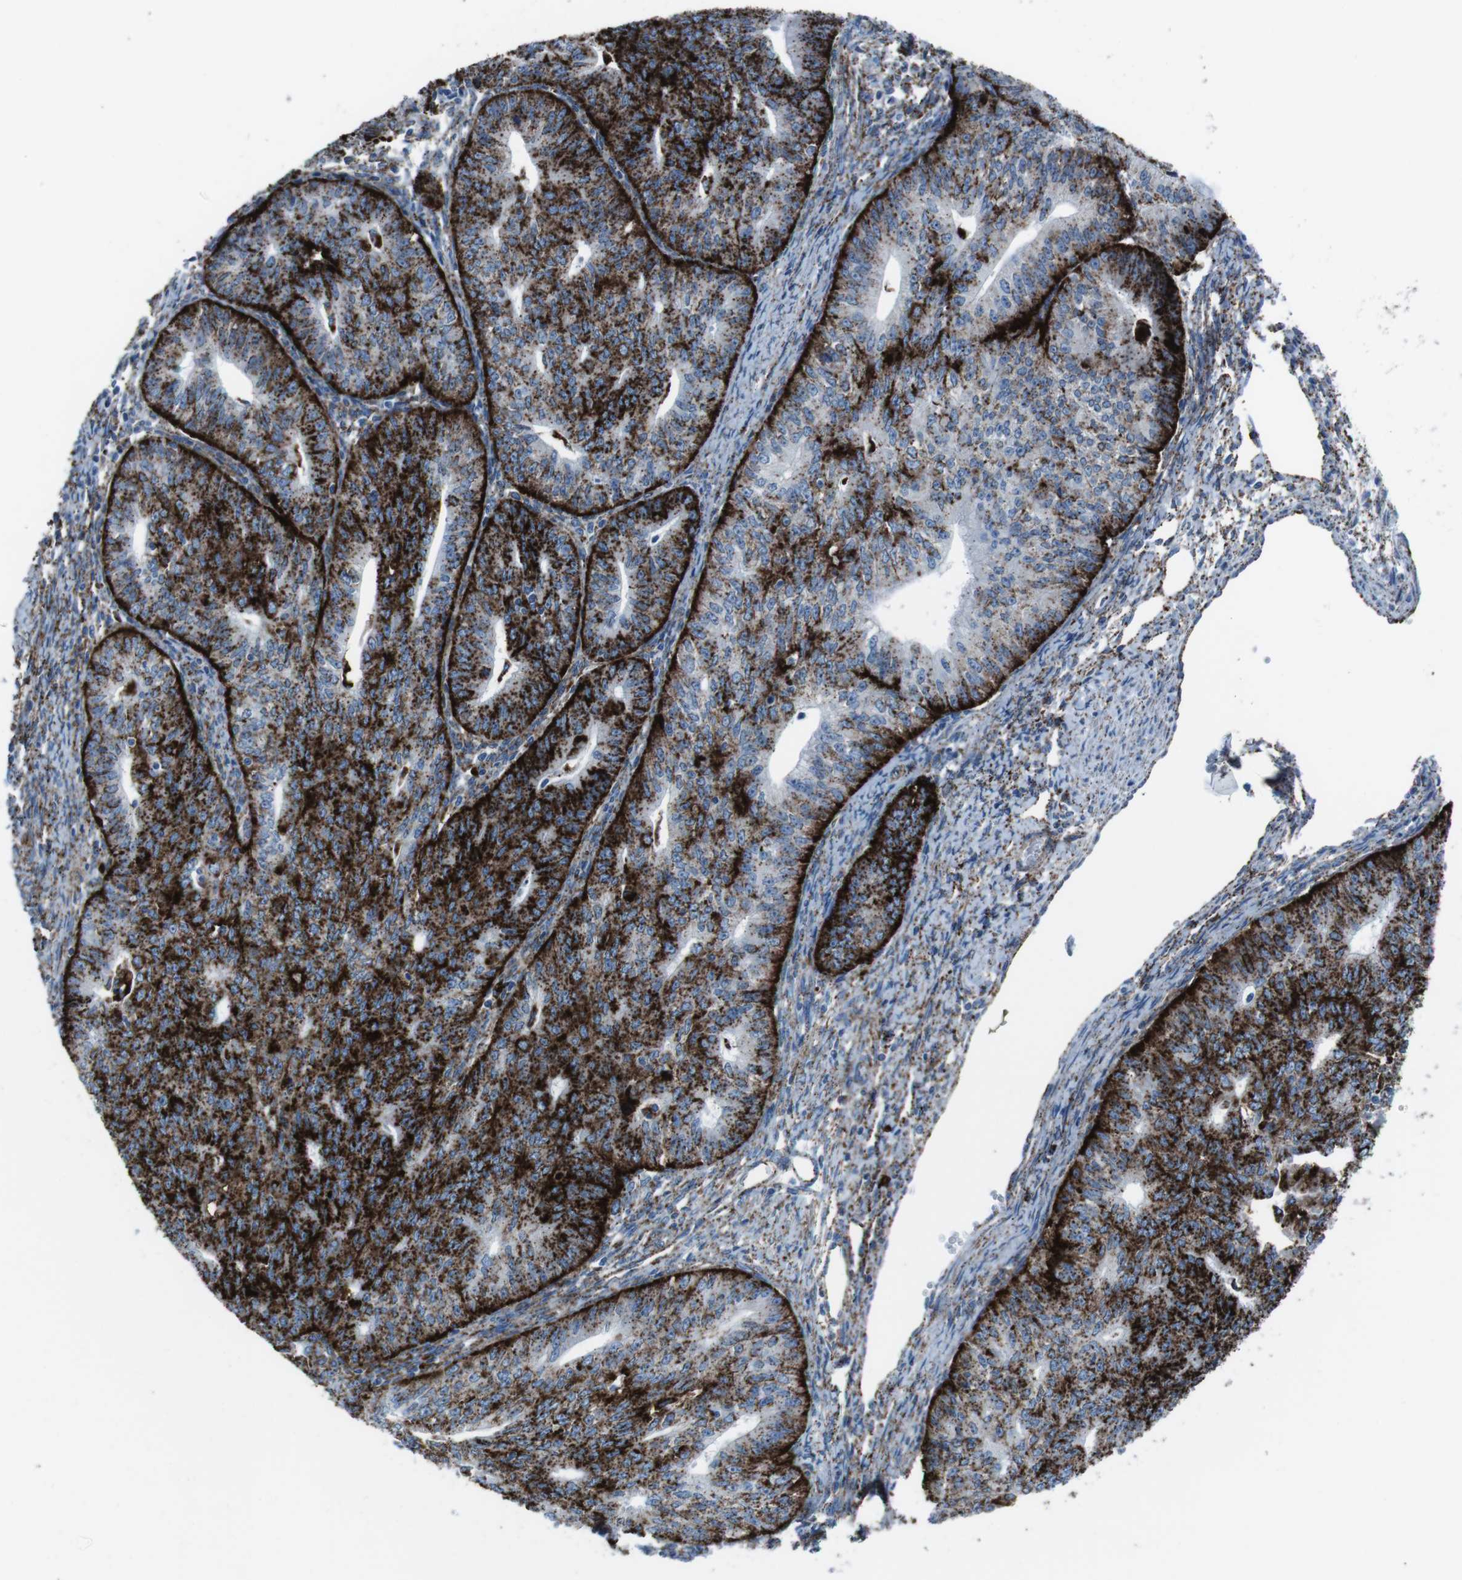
{"staining": {"intensity": "strong", "quantity": ">75%", "location": "cytoplasmic/membranous"}, "tissue": "endometrial cancer", "cell_type": "Tumor cells", "image_type": "cancer", "snomed": [{"axis": "morphology", "description": "Adenocarcinoma, NOS"}, {"axis": "topography", "description": "Endometrium"}], "caption": "Strong cytoplasmic/membranous staining for a protein is seen in about >75% of tumor cells of endometrial cancer (adenocarcinoma) using IHC.", "gene": "SCARB2", "patient": {"sex": "female", "age": 32}}